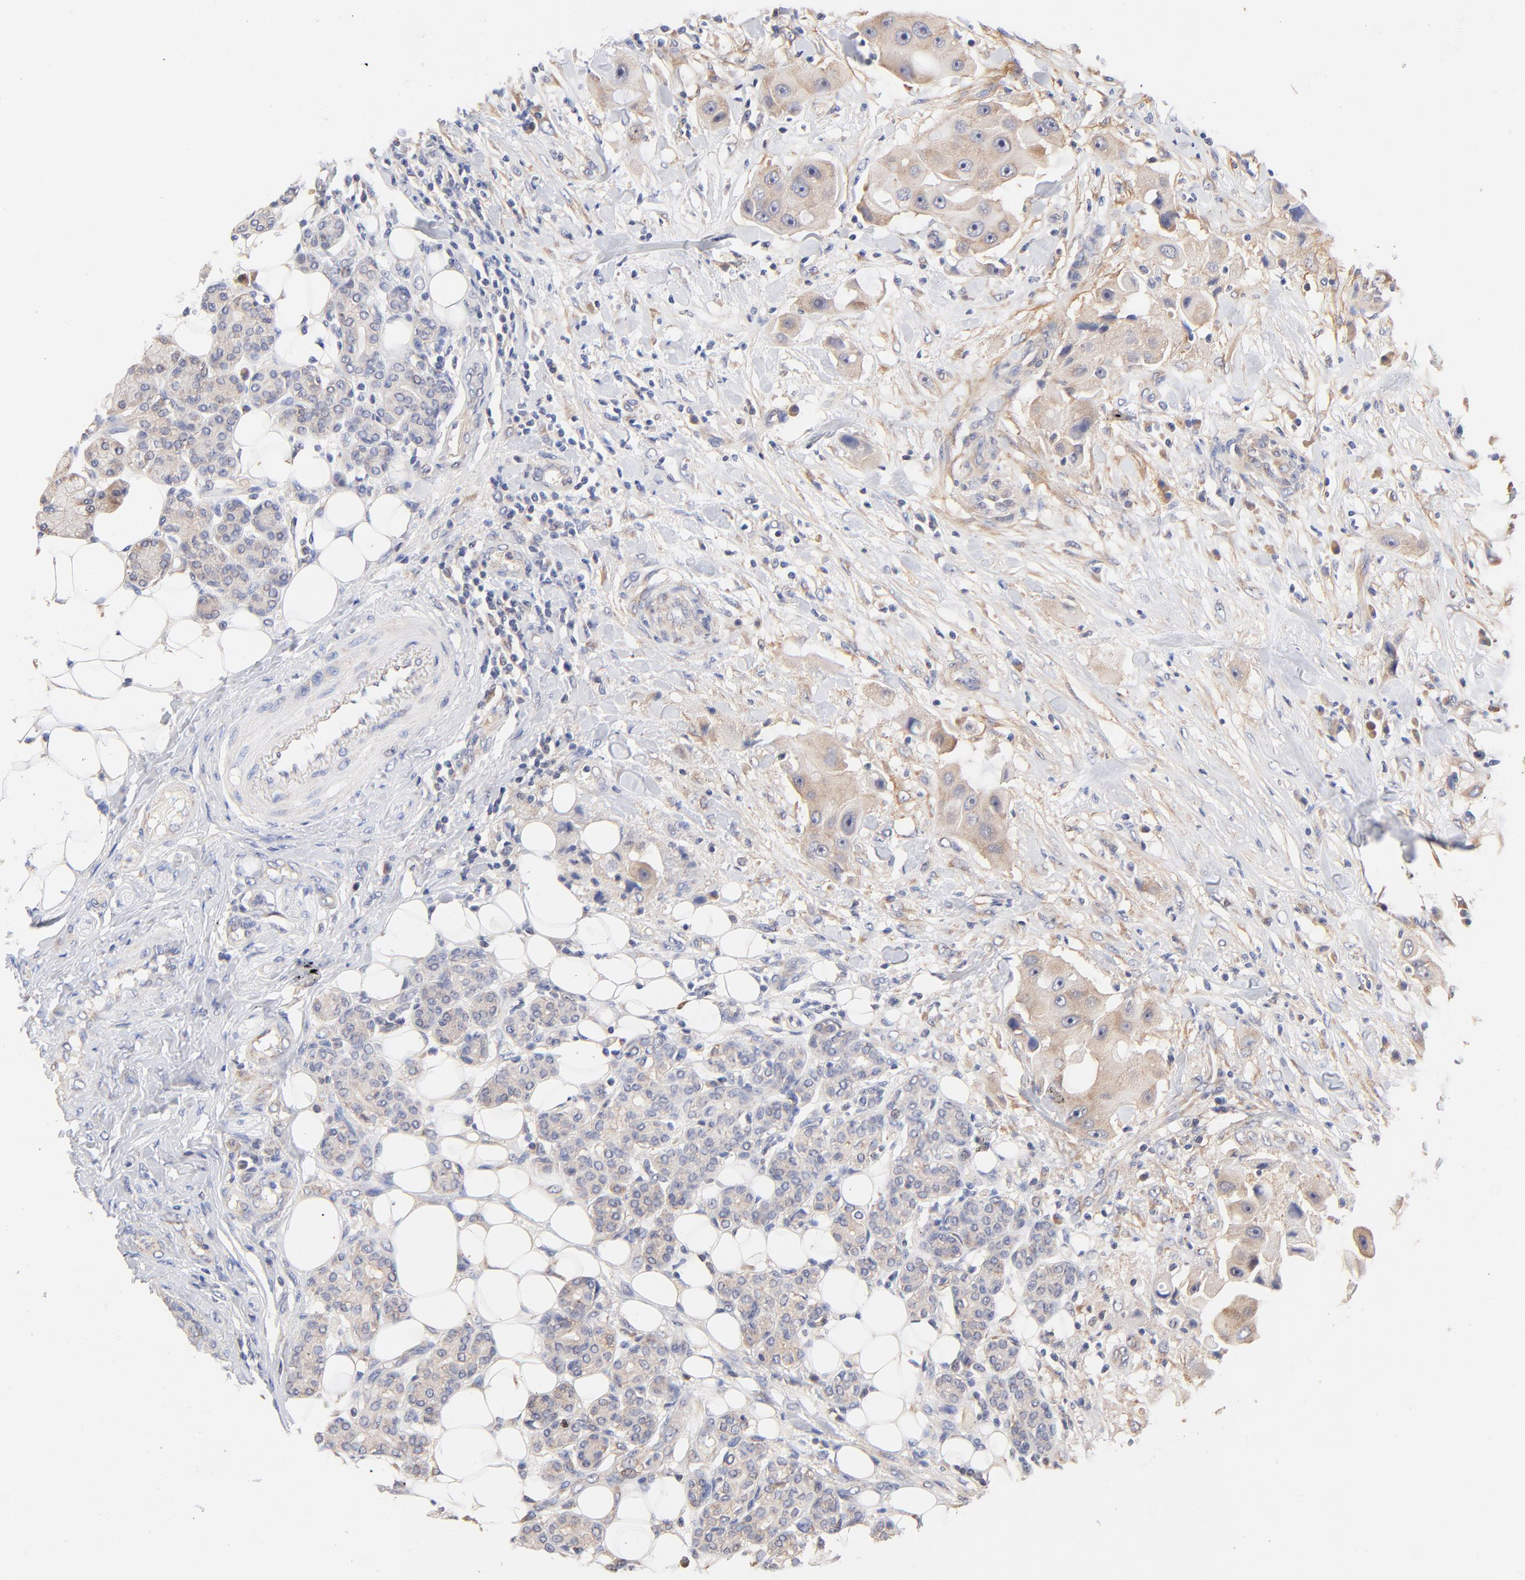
{"staining": {"intensity": "moderate", "quantity": ">75%", "location": "cytoplasmic/membranous"}, "tissue": "head and neck cancer", "cell_type": "Tumor cells", "image_type": "cancer", "snomed": [{"axis": "morphology", "description": "Normal tissue, NOS"}, {"axis": "morphology", "description": "Adenocarcinoma, NOS"}, {"axis": "topography", "description": "Salivary gland"}, {"axis": "topography", "description": "Head-Neck"}], "caption": "High-magnification brightfield microscopy of head and neck cancer stained with DAB (3,3'-diaminobenzidine) (brown) and counterstained with hematoxylin (blue). tumor cells exhibit moderate cytoplasmic/membranous staining is identified in approximately>75% of cells.", "gene": "PTK7", "patient": {"sex": "male", "age": 80}}